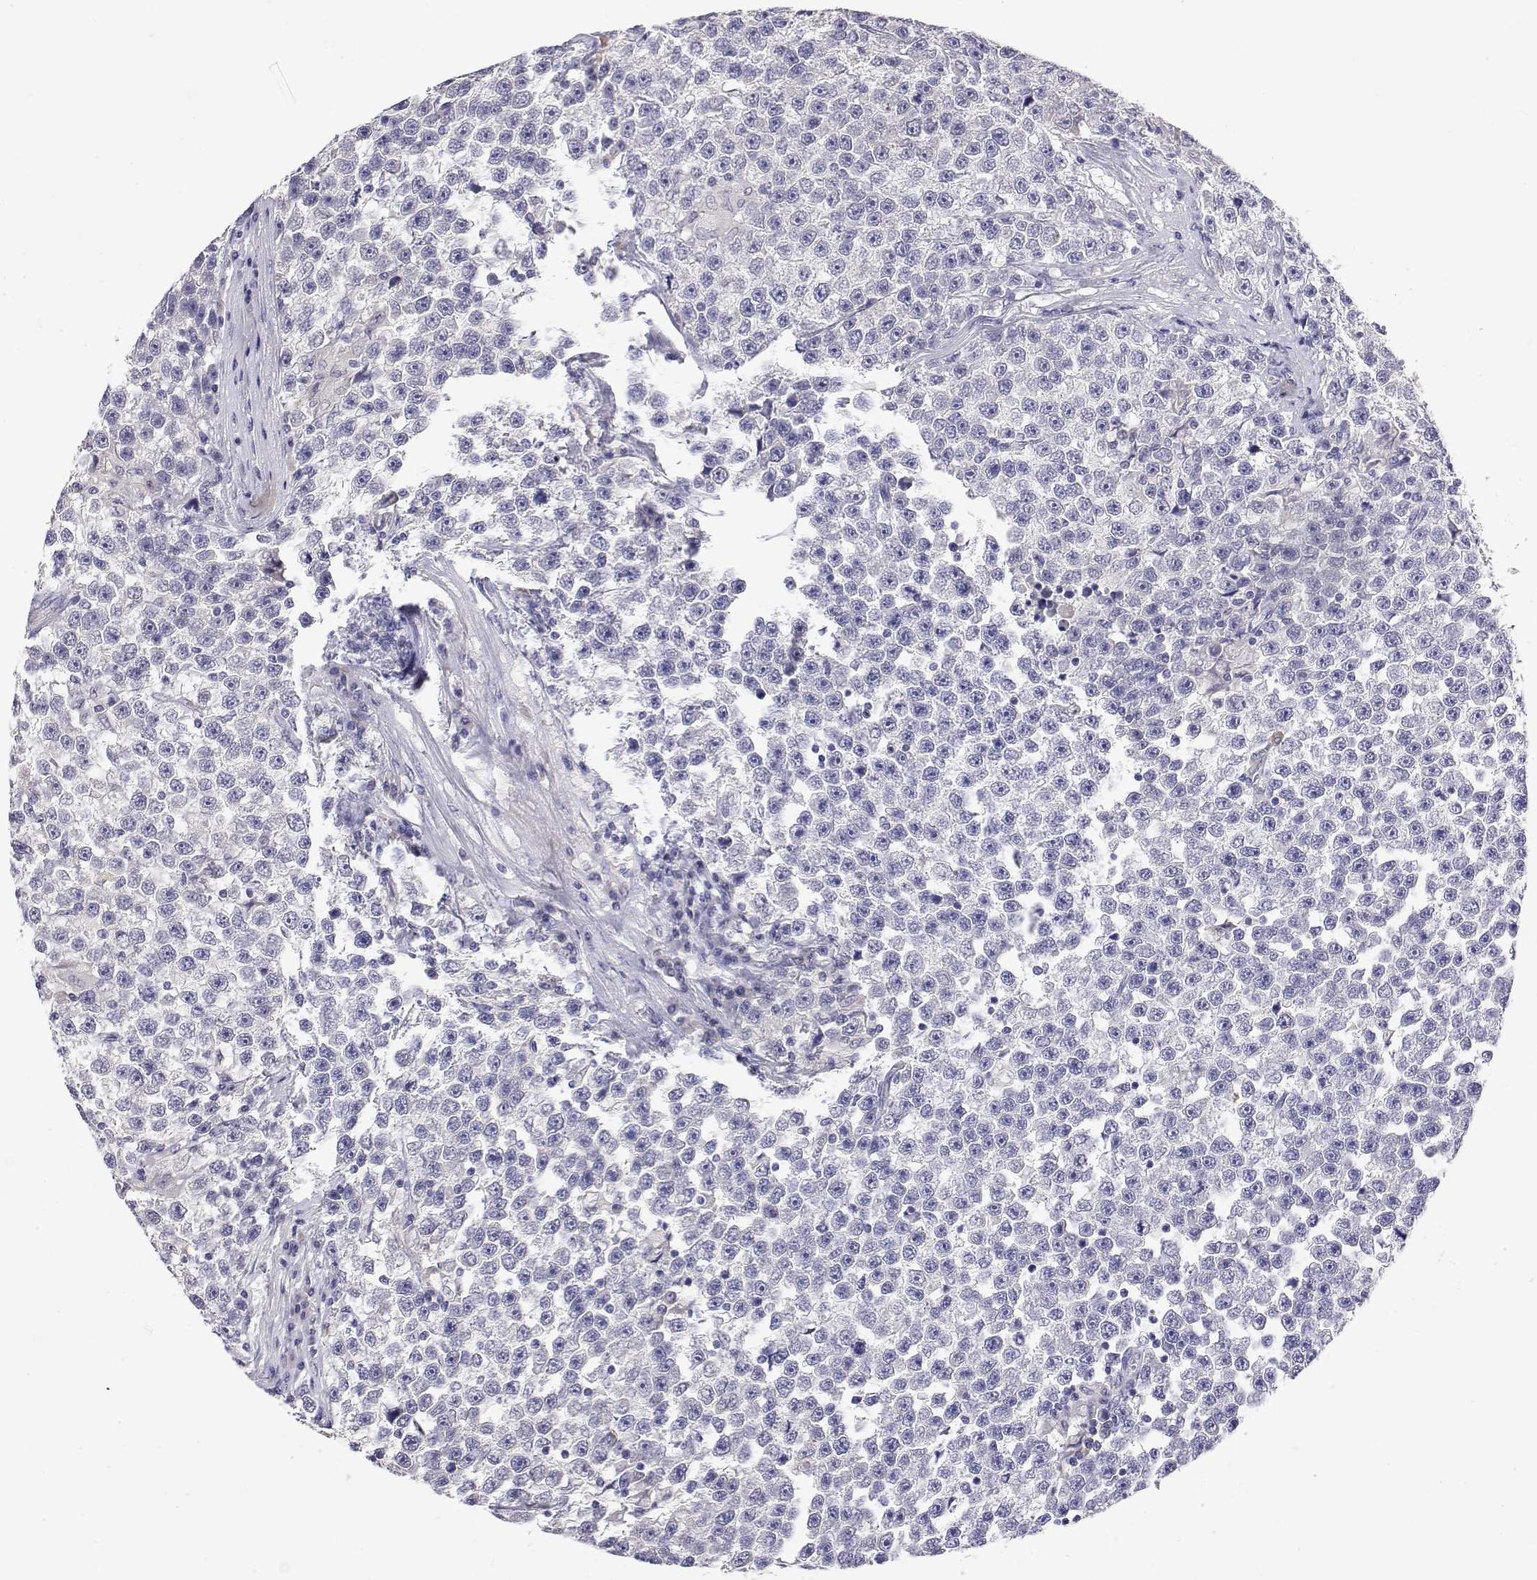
{"staining": {"intensity": "negative", "quantity": "none", "location": "none"}, "tissue": "testis cancer", "cell_type": "Tumor cells", "image_type": "cancer", "snomed": [{"axis": "morphology", "description": "Seminoma, NOS"}, {"axis": "topography", "description": "Testis"}], "caption": "Image shows no protein staining in tumor cells of testis cancer tissue. (Immunohistochemistry (ihc), brightfield microscopy, high magnification).", "gene": "LY6D", "patient": {"sex": "male", "age": 31}}